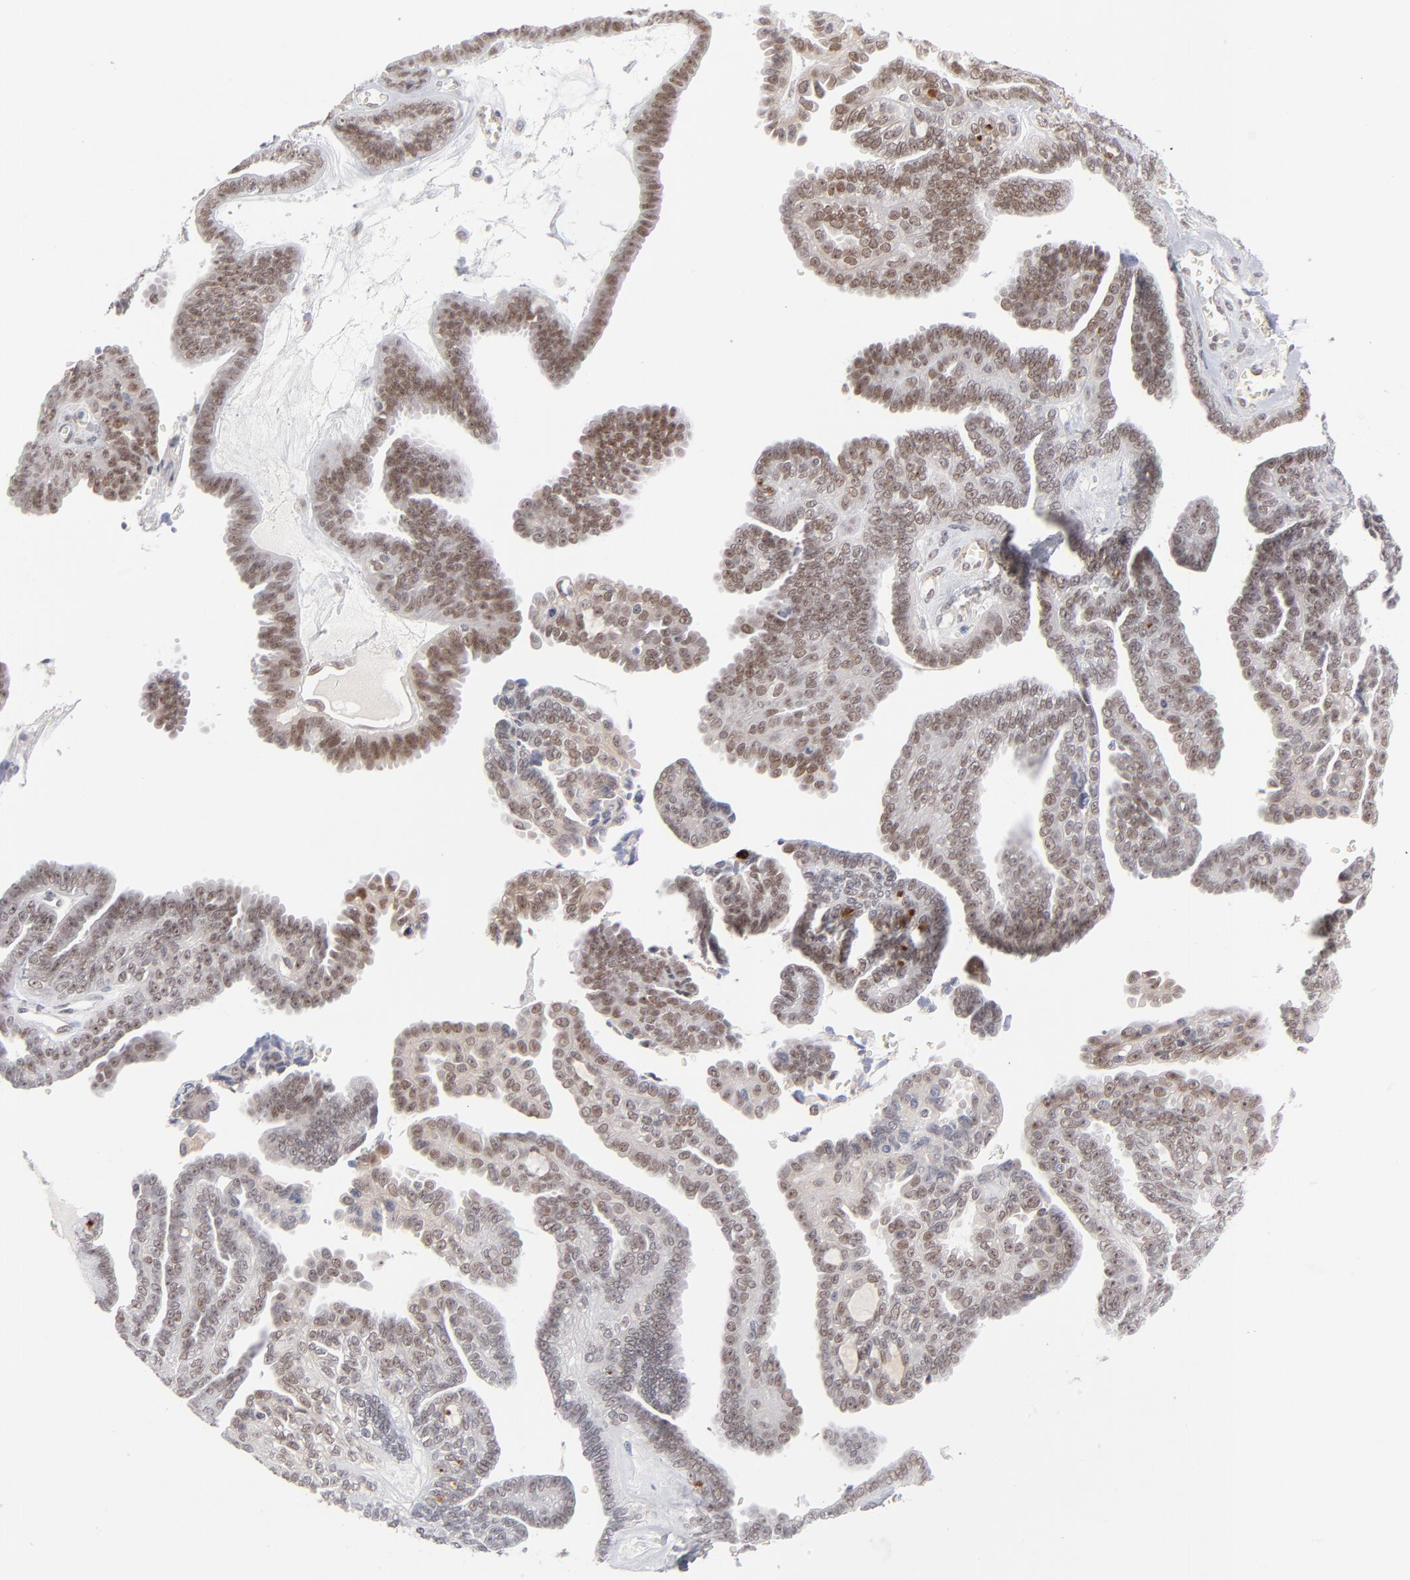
{"staining": {"intensity": "moderate", "quantity": ">75%", "location": "cytoplasmic/membranous,nuclear"}, "tissue": "ovarian cancer", "cell_type": "Tumor cells", "image_type": "cancer", "snomed": [{"axis": "morphology", "description": "Cystadenocarcinoma, serous, NOS"}, {"axis": "topography", "description": "Ovary"}], "caption": "IHC (DAB) staining of ovarian serous cystadenocarcinoma exhibits moderate cytoplasmic/membranous and nuclear protein expression in about >75% of tumor cells.", "gene": "NBN", "patient": {"sex": "female", "age": 71}}